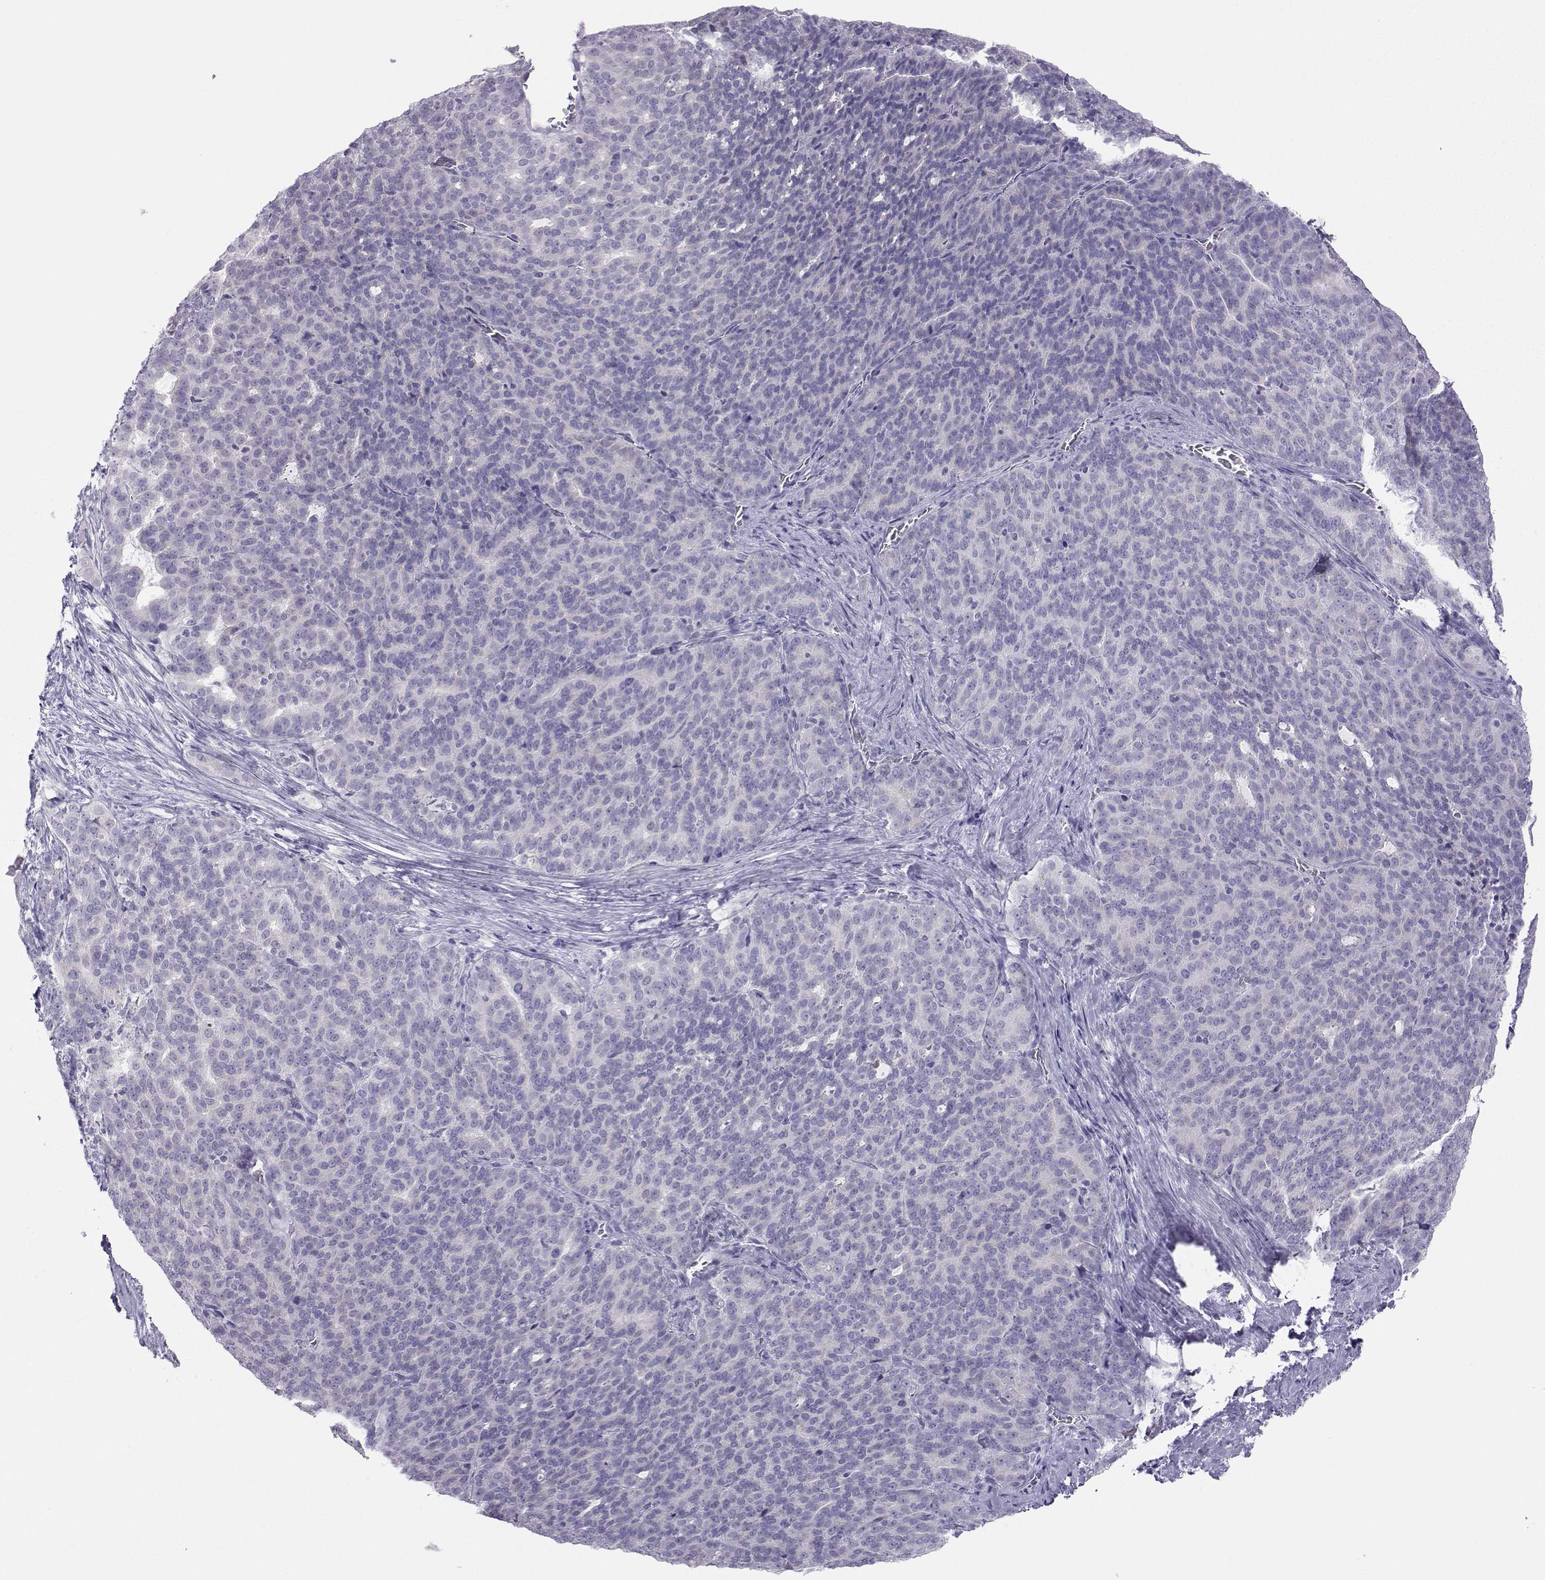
{"staining": {"intensity": "negative", "quantity": "none", "location": "none"}, "tissue": "liver cancer", "cell_type": "Tumor cells", "image_type": "cancer", "snomed": [{"axis": "morphology", "description": "Cholangiocarcinoma"}, {"axis": "topography", "description": "Liver"}], "caption": "Immunohistochemical staining of human liver cancer (cholangiocarcinoma) demonstrates no significant staining in tumor cells.", "gene": "FBXO24", "patient": {"sex": "female", "age": 47}}